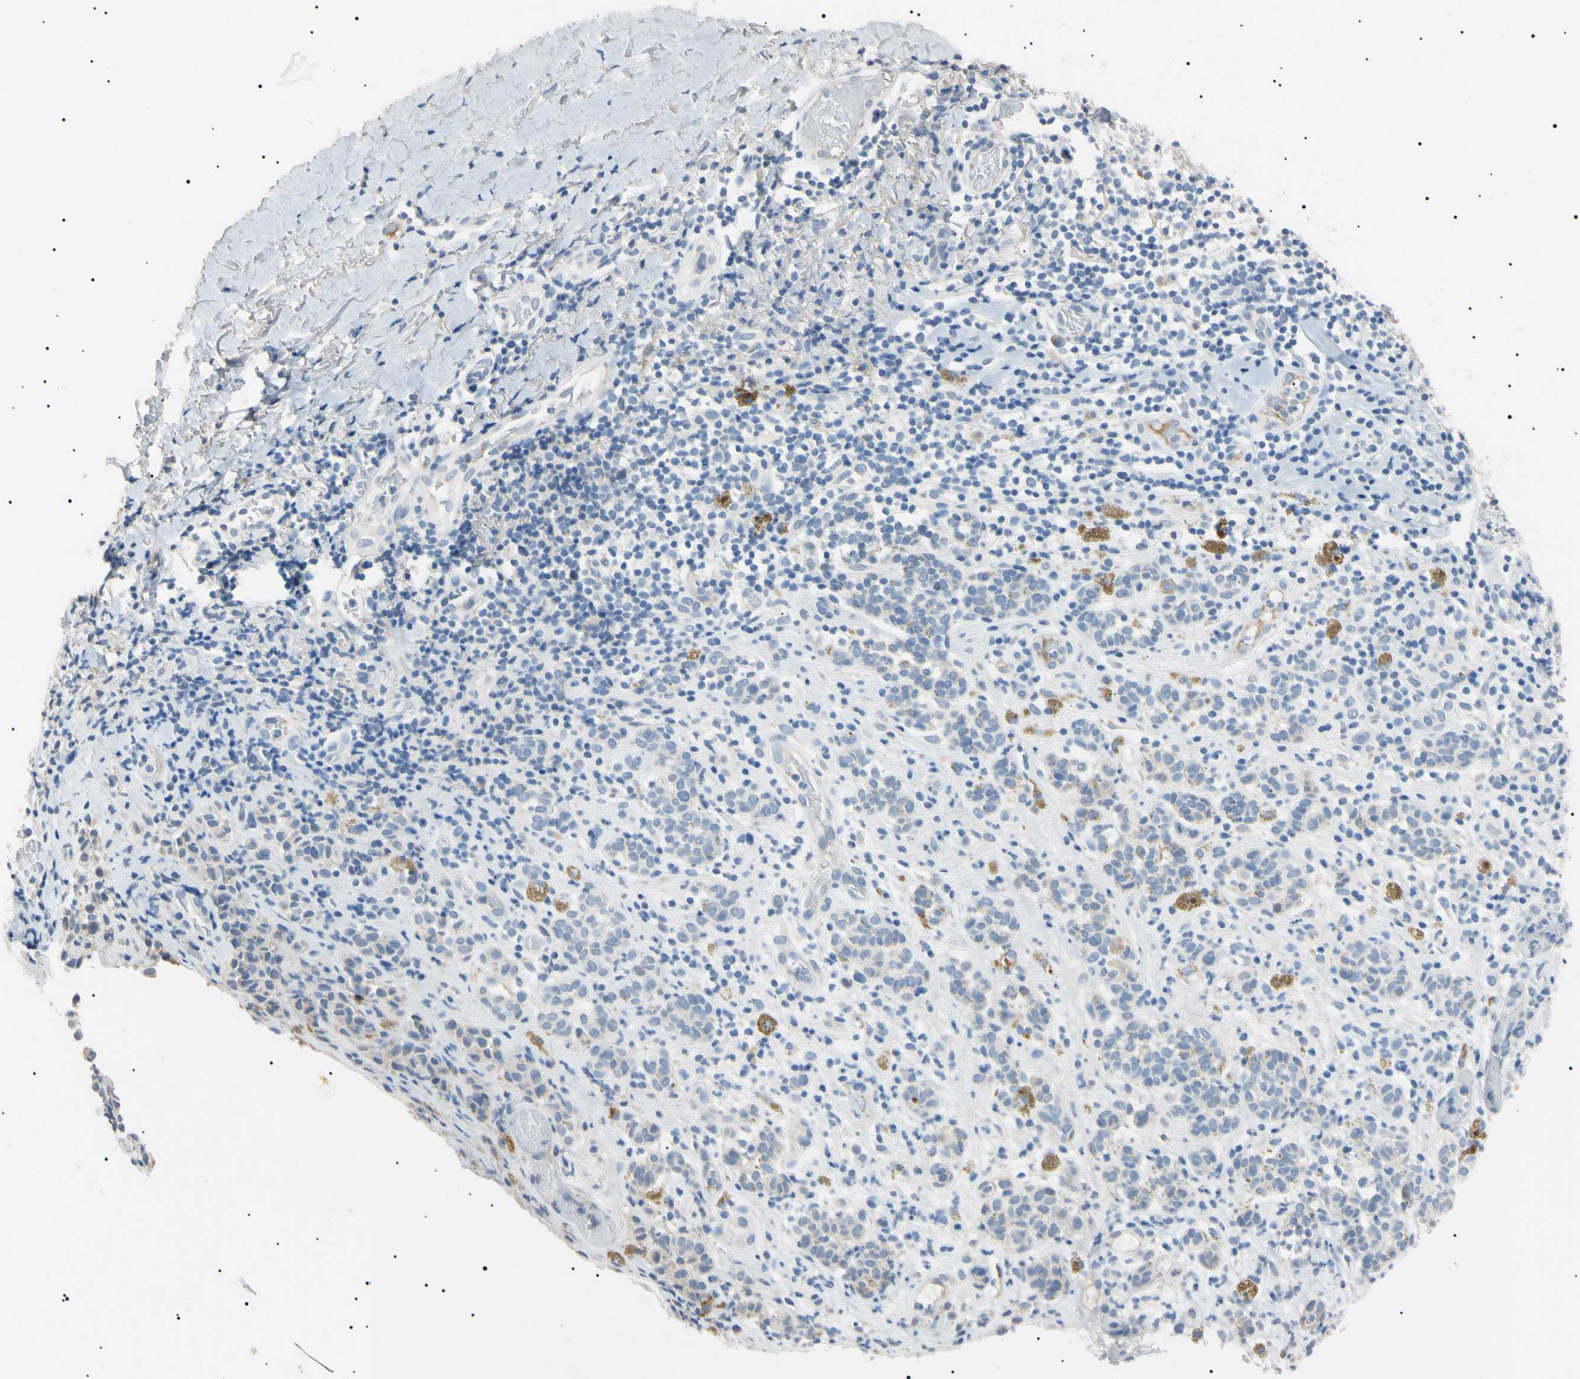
{"staining": {"intensity": "negative", "quantity": "none", "location": "none"}, "tissue": "melanoma", "cell_type": "Tumor cells", "image_type": "cancer", "snomed": [{"axis": "morphology", "description": "Malignant melanoma, NOS"}, {"axis": "topography", "description": "Skin"}], "caption": "This is a image of IHC staining of melanoma, which shows no positivity in tumor cells.", "gene": "CGB3", "patient": {"sex": "male", "age": 64}}